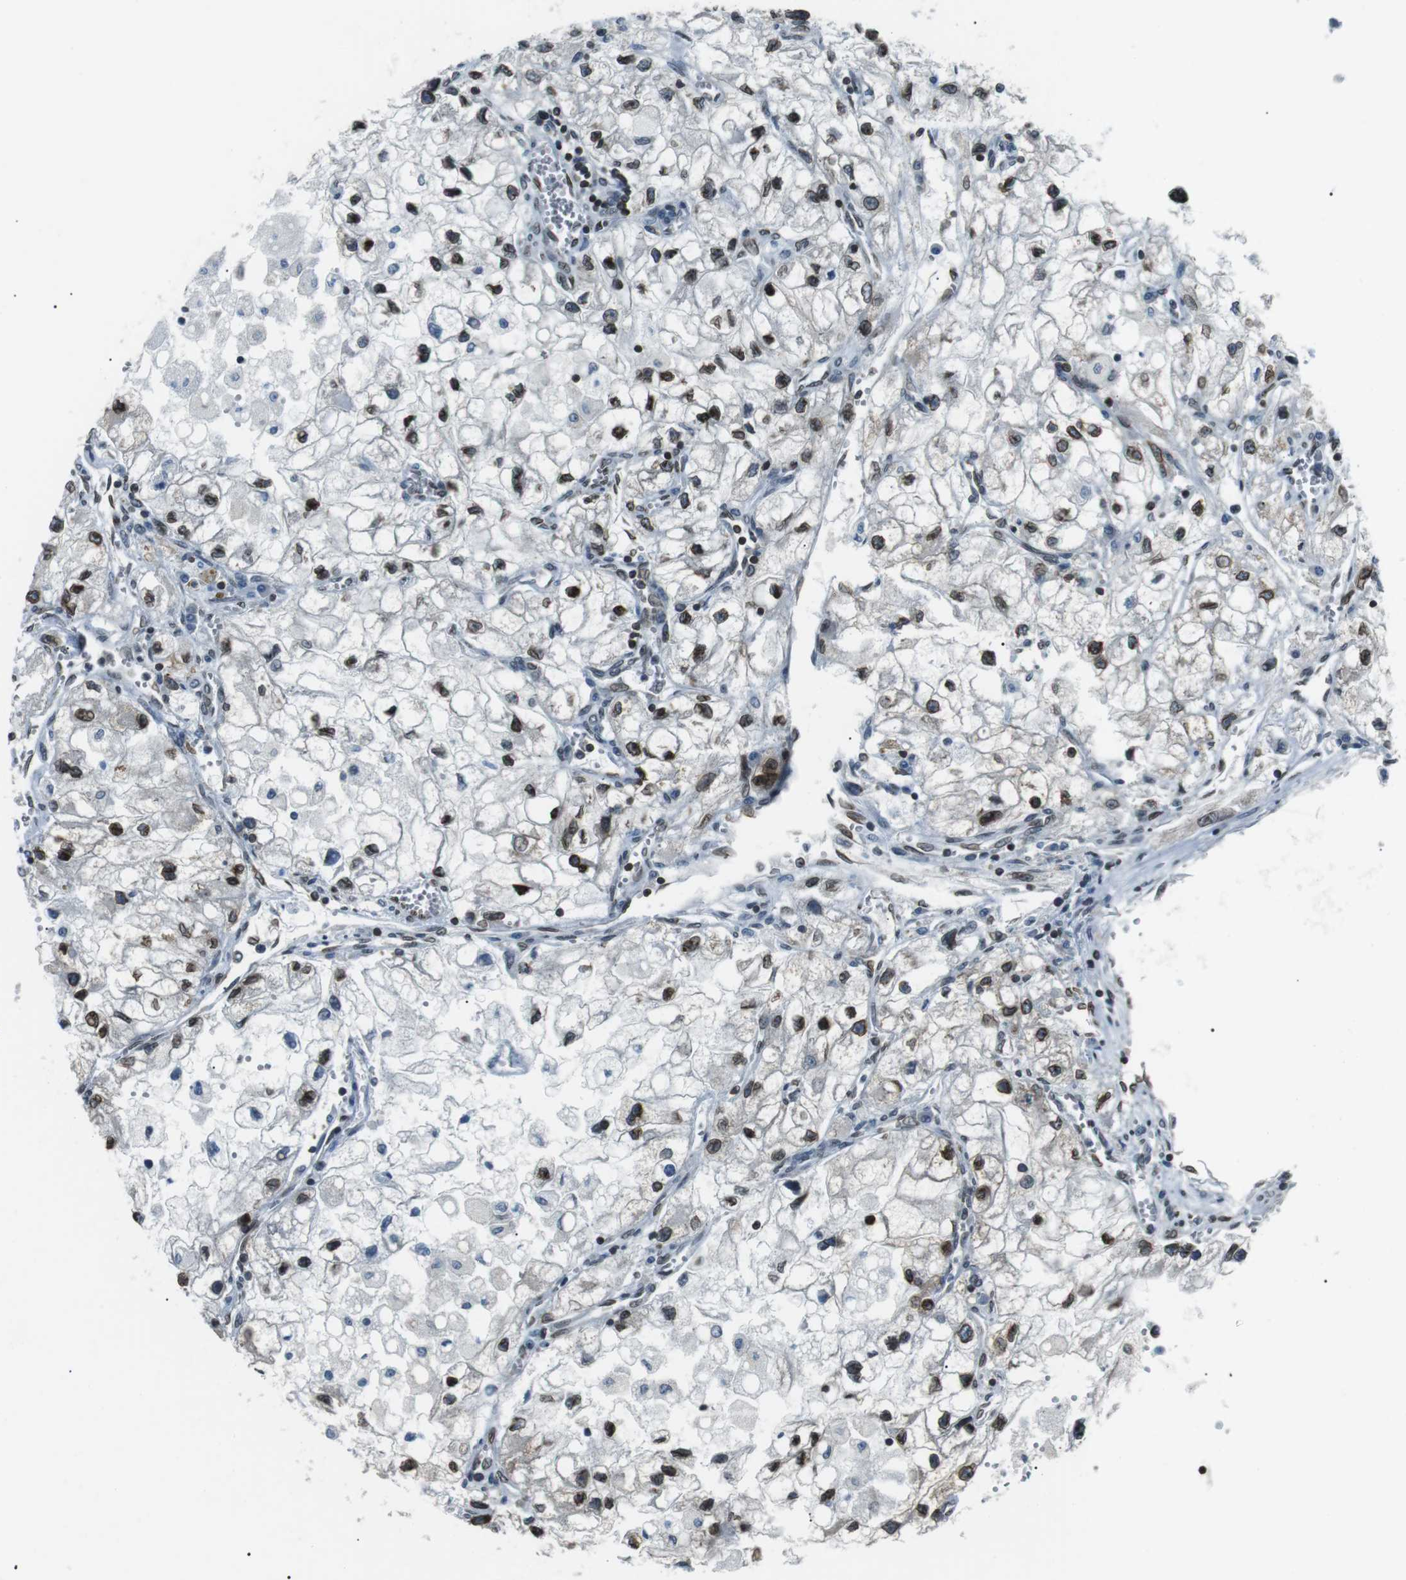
{"staining": {"intensity": "strong", "quantity": ">75%", "location": "nuclear"}, "tissue": "renal cancer", "cell_type": "Tumor cells", "image_type": "cancer", "snomed": [{"axis": "morphology", "description": "Adenocarcinoma, NOS"}, {"axis": "topography", "description": "Kidney"}], "caption": "Renal cancer stained with immunohistochemistry (IHC) reveals strong nuclear staining in about >75% of tumor cells.", "gene": "TMX4", "patient": {"sex": "female", "age": 70}}